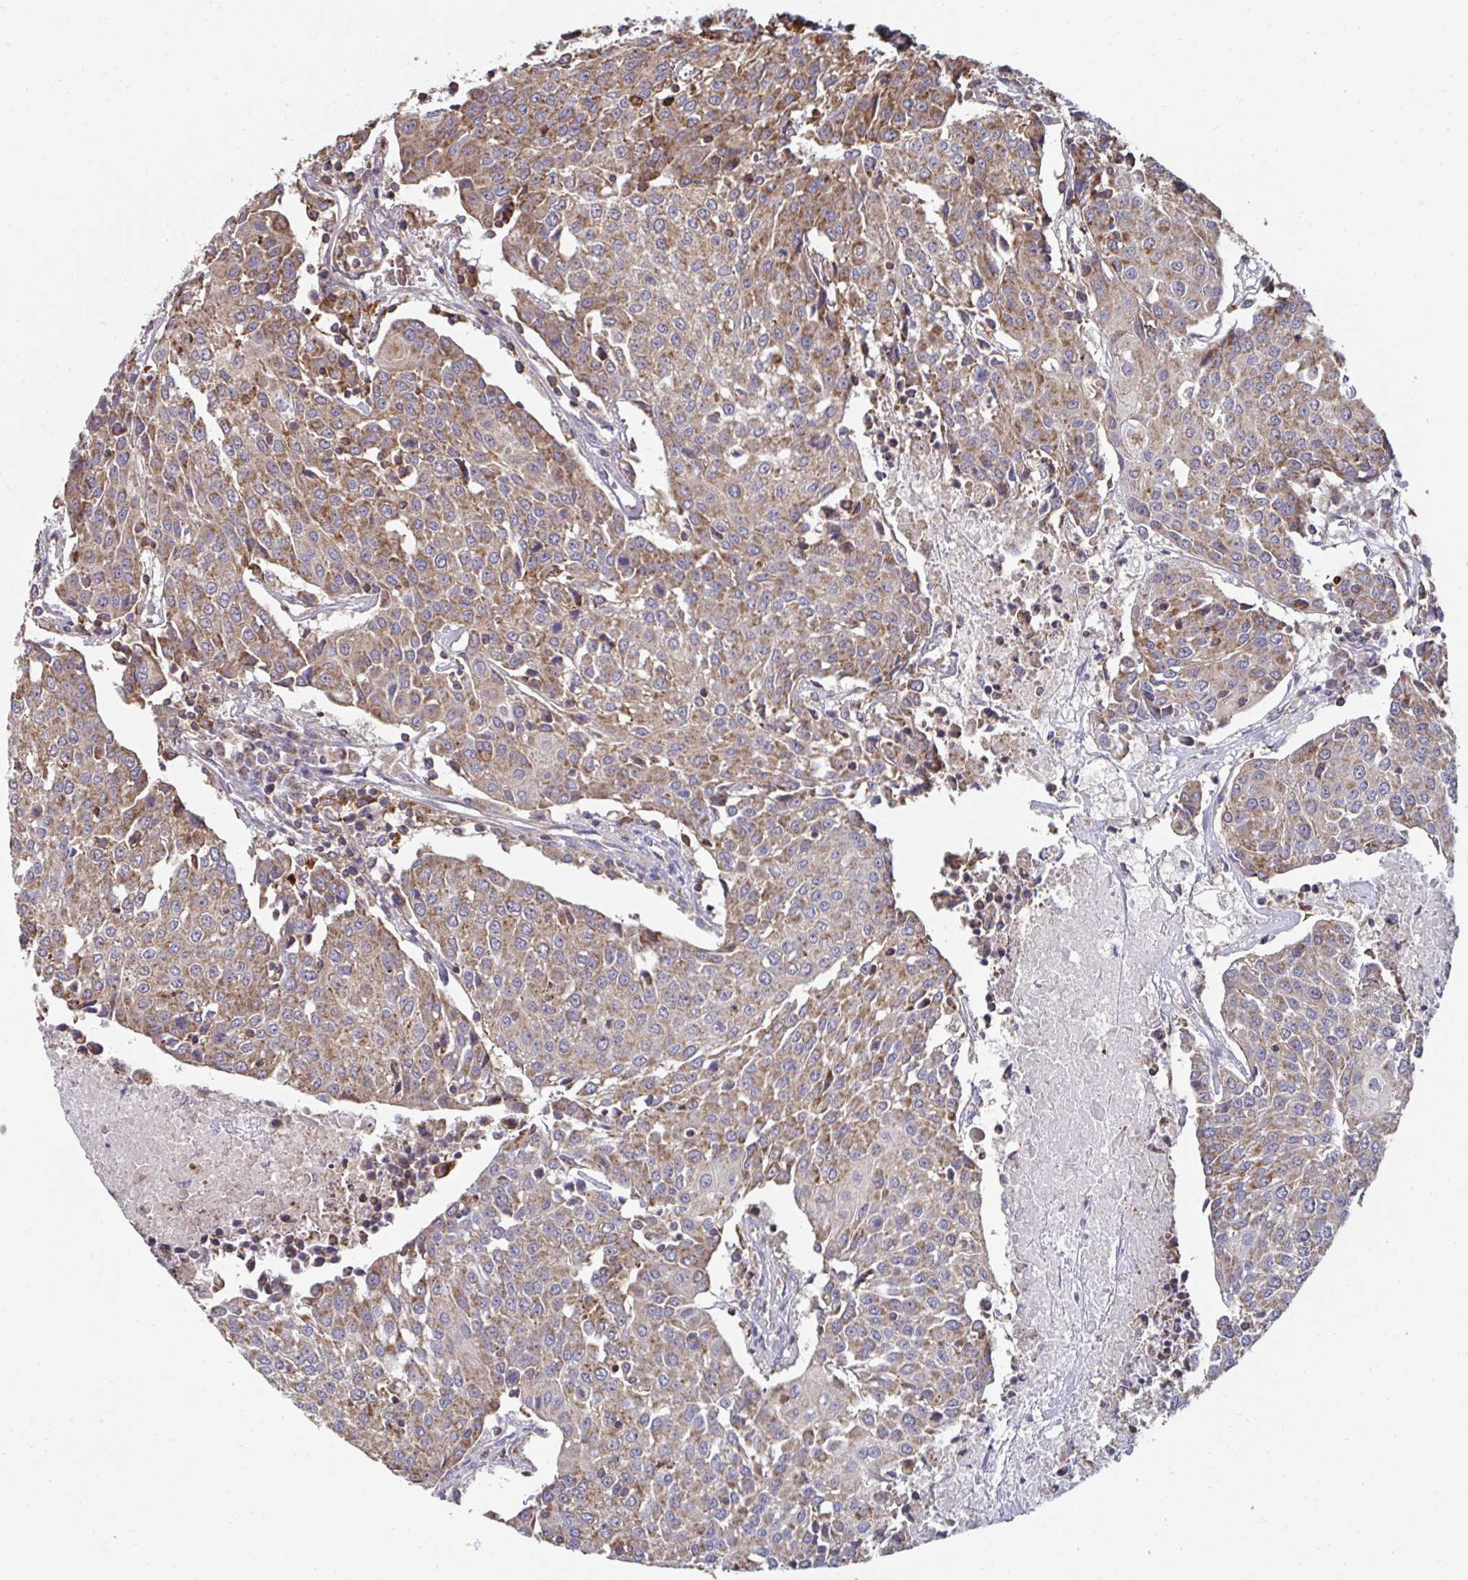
{"staining": {"intensity": "moderate", "quantity": ">75%", "location": "cytoplasmic/membranous"}, "tissue": "urothelial cancer", "cell_type": "Tumor cells", "image_type": "cancer", "snomed": [{"axis": "morphology", "description": "Urothelial carcinoma, High grade"}, {"axis": "topography", "description": "Urinary bladder"}], "caption": "Immunohistochemistry of urothelial carcinoma (high-grade) exhibits medium levels of moderate cytoplasmic/membranous staining in about >75% of tumor cells.", "gene": "DZANK1", "patient": {"sex": "female", "age": 85}}